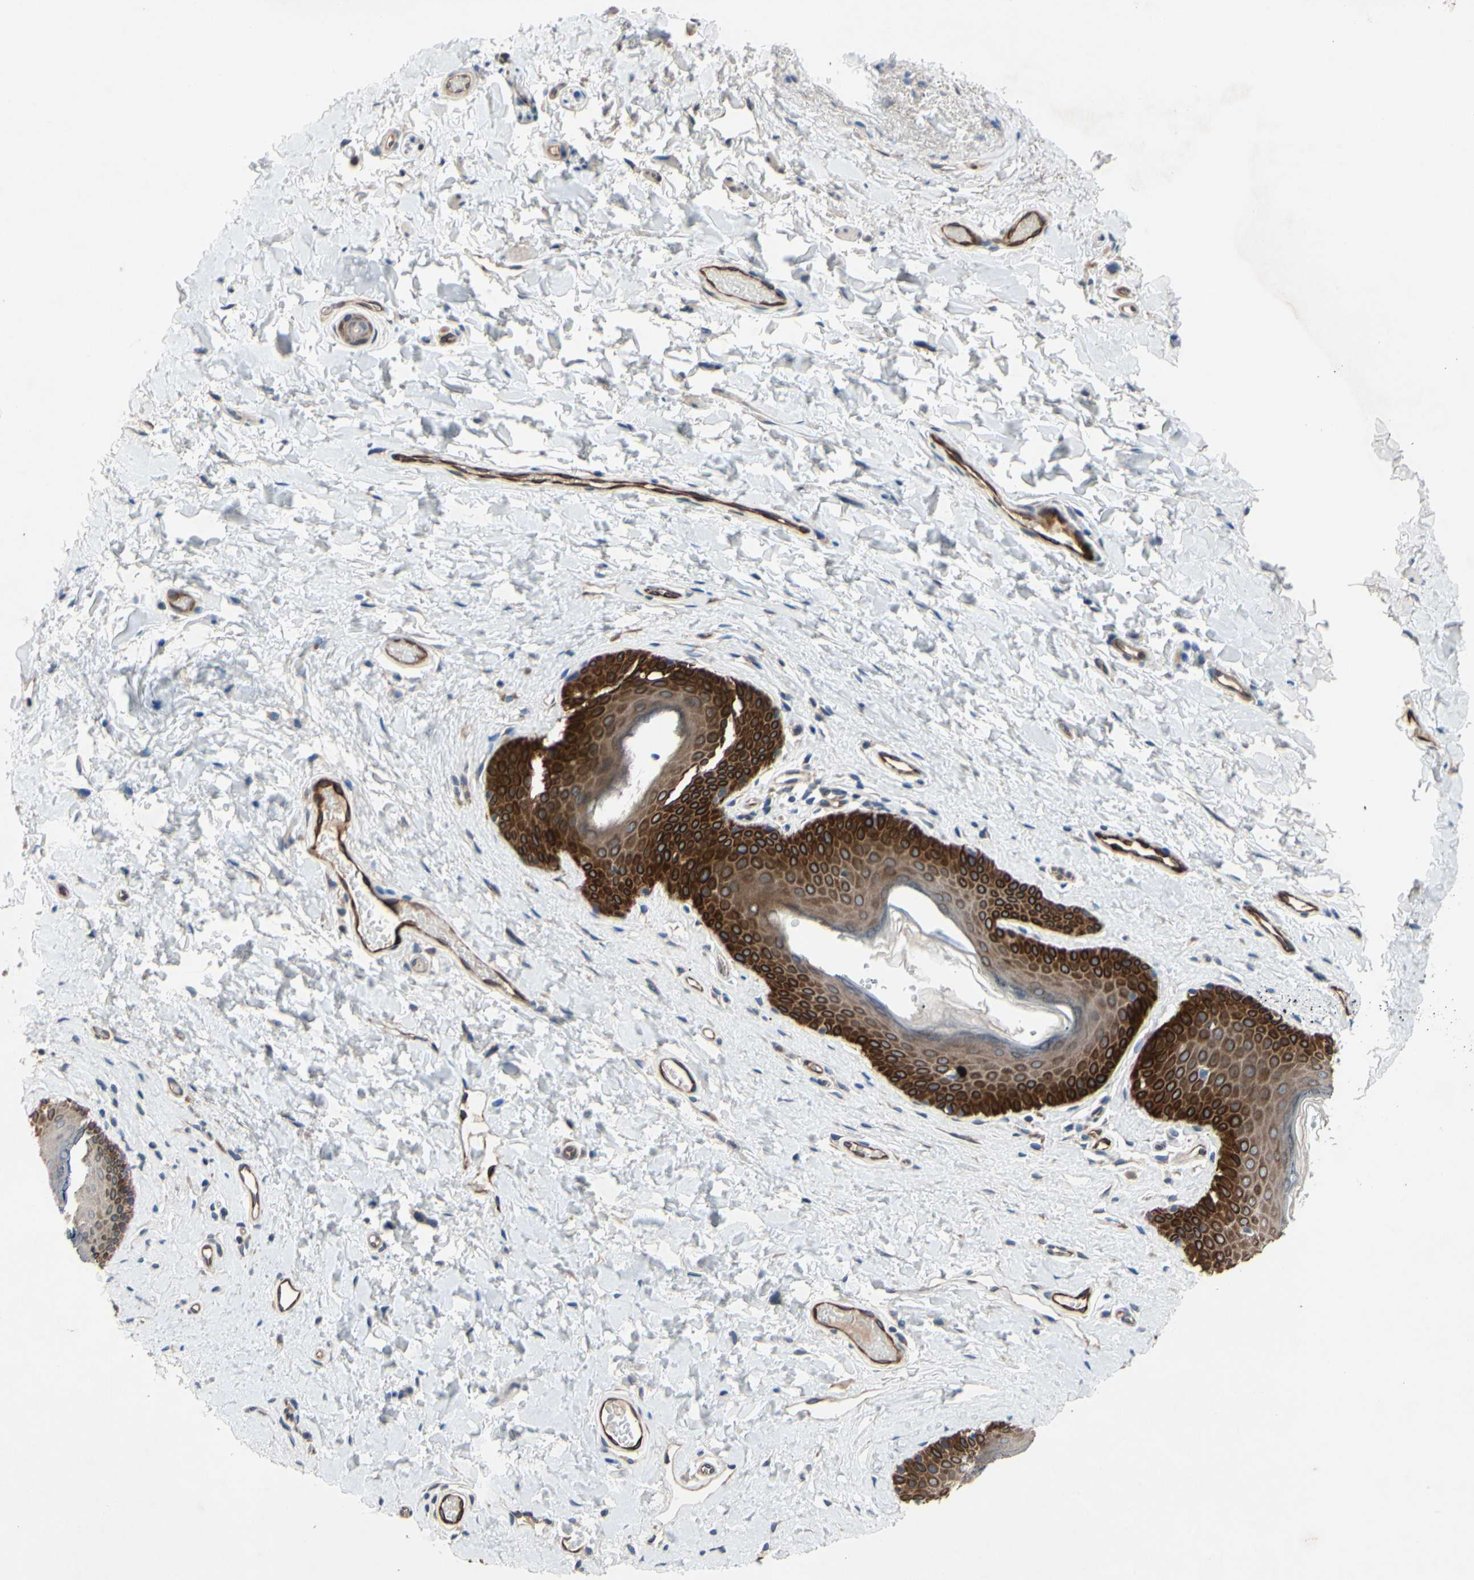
{"staining": {"intensity": "strong", "quantity": ">75%", "location": "cytoplasmic/membranous"}, "tissue": "skin", "cell_type": "Epidermal cells", "image_type": "normal", "snomed": [{"axis": "morphology", "description": "Normal tissue, NOS"}, {"axis": "morphology", "description": "Inflammation, NOS"}, {"axis": "topography", "description": "Vulva"}], "caption": "Benign skin exhibits strong cytoplasmic/membranous staining in about >75% of epidermal cells.", "gene": "PRXL2A", "patient": {"sex": "female", "age": 84}}